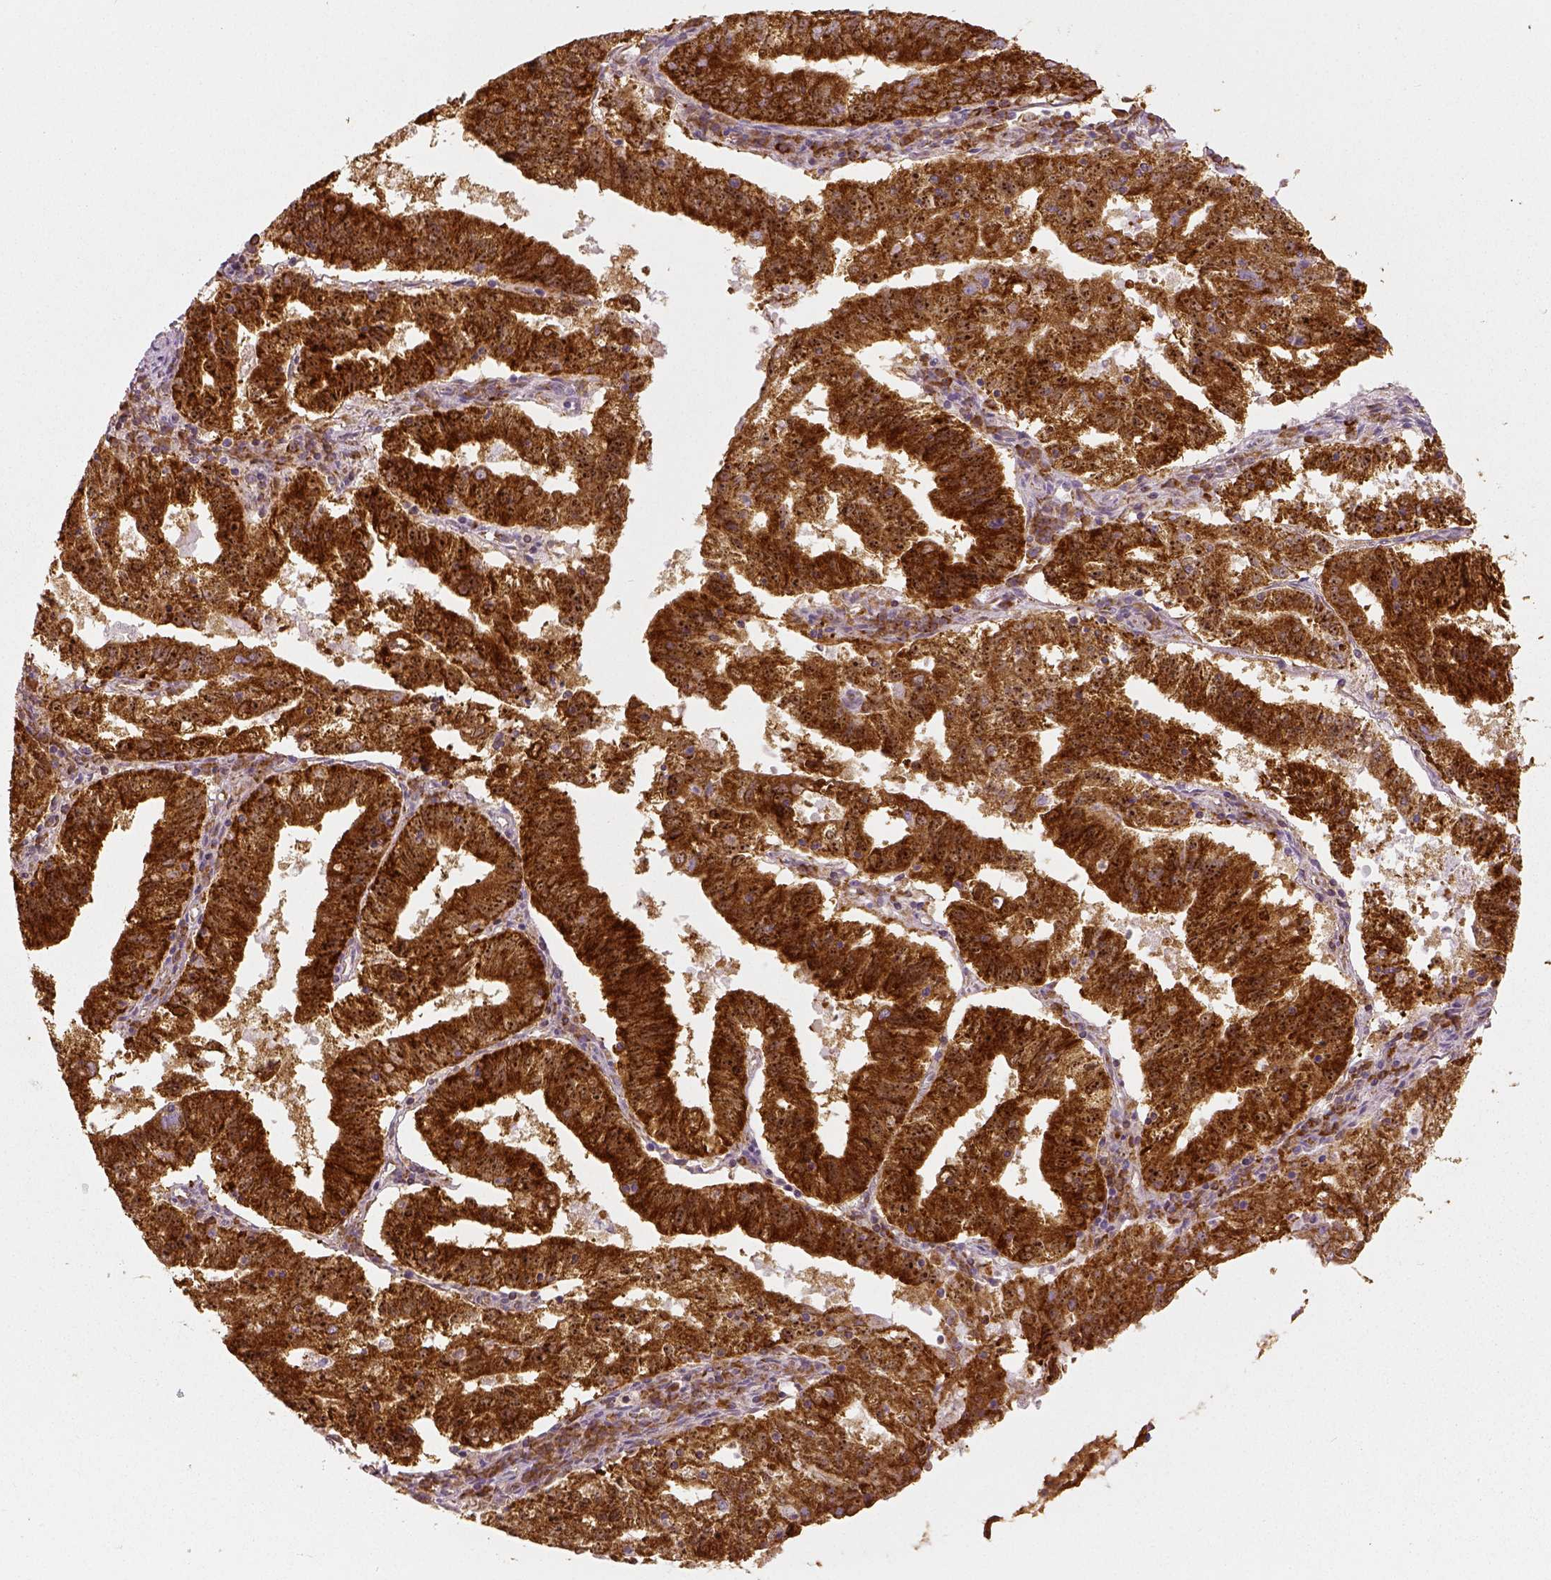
{"staining": {"intensity": "strong", "quantity": ">75%", "location": "cytoplasmic/membranous"}, "tissue": "endometrial cancer", "cell_type": "Tumor cells", "image_type": "cancer", "snomed": [{"axis": "morphology", "description": "Adenocarcinoma, NOS"}, {"axis": "topography", "description": "Endometrium"}], "caption": "Human endometrial cancer stained with a brown dye shows strong cytoplasmic/membranous positive staining in about >75% of tumor cells.", "gene": "PGAM5", "patient": {"sex": "female", "age": 82}}